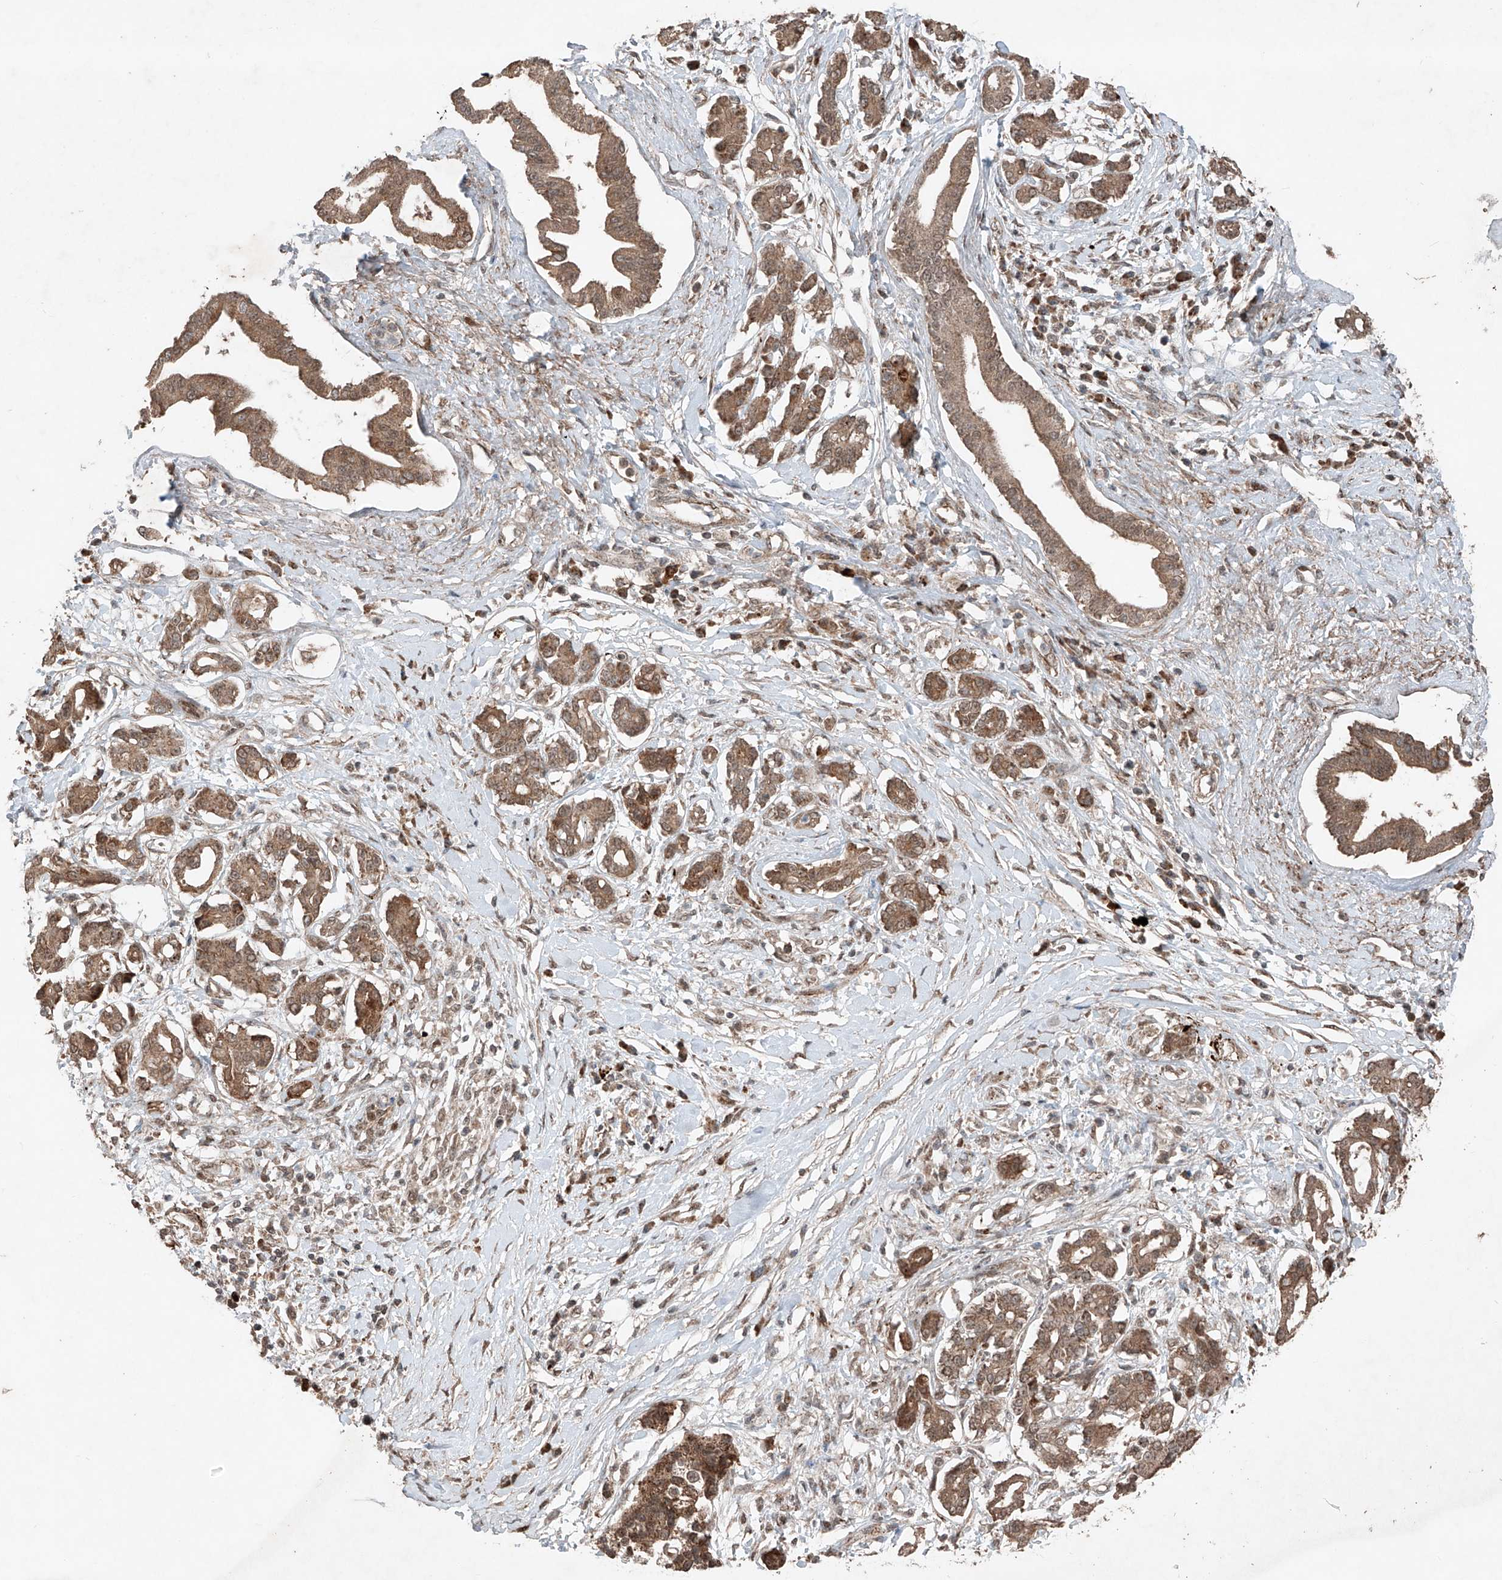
{"staining": {"intensity": "moderate", "quantity": ">75%", "location": "cytoplasmic/membranous"}, "tissue": "pancreatic cancer", "cell_type": "Tumor cells", "image_type": "cancer", "snomed": [{"axis": "morphology", "description": "Inflammation, NOS"}, {"axis": "morphology", "description": "Adenocarcinoma, NOS"}, {"axis": "topography", "description": "Pancreas"}], "caption": "Immunohistochemistry (IHC) histopathology image of neoplastic tissue: adenocarcinoma (pancreatic) stained using IHC shows medium levels of moderate protein expression localized specifically in the cytoplasmic/membranous of tumor cells, appearing as a cytoplasmic/membranous brown color.", "gene": "ZNF620", "patient": {"sex": "female", "age": 56}}